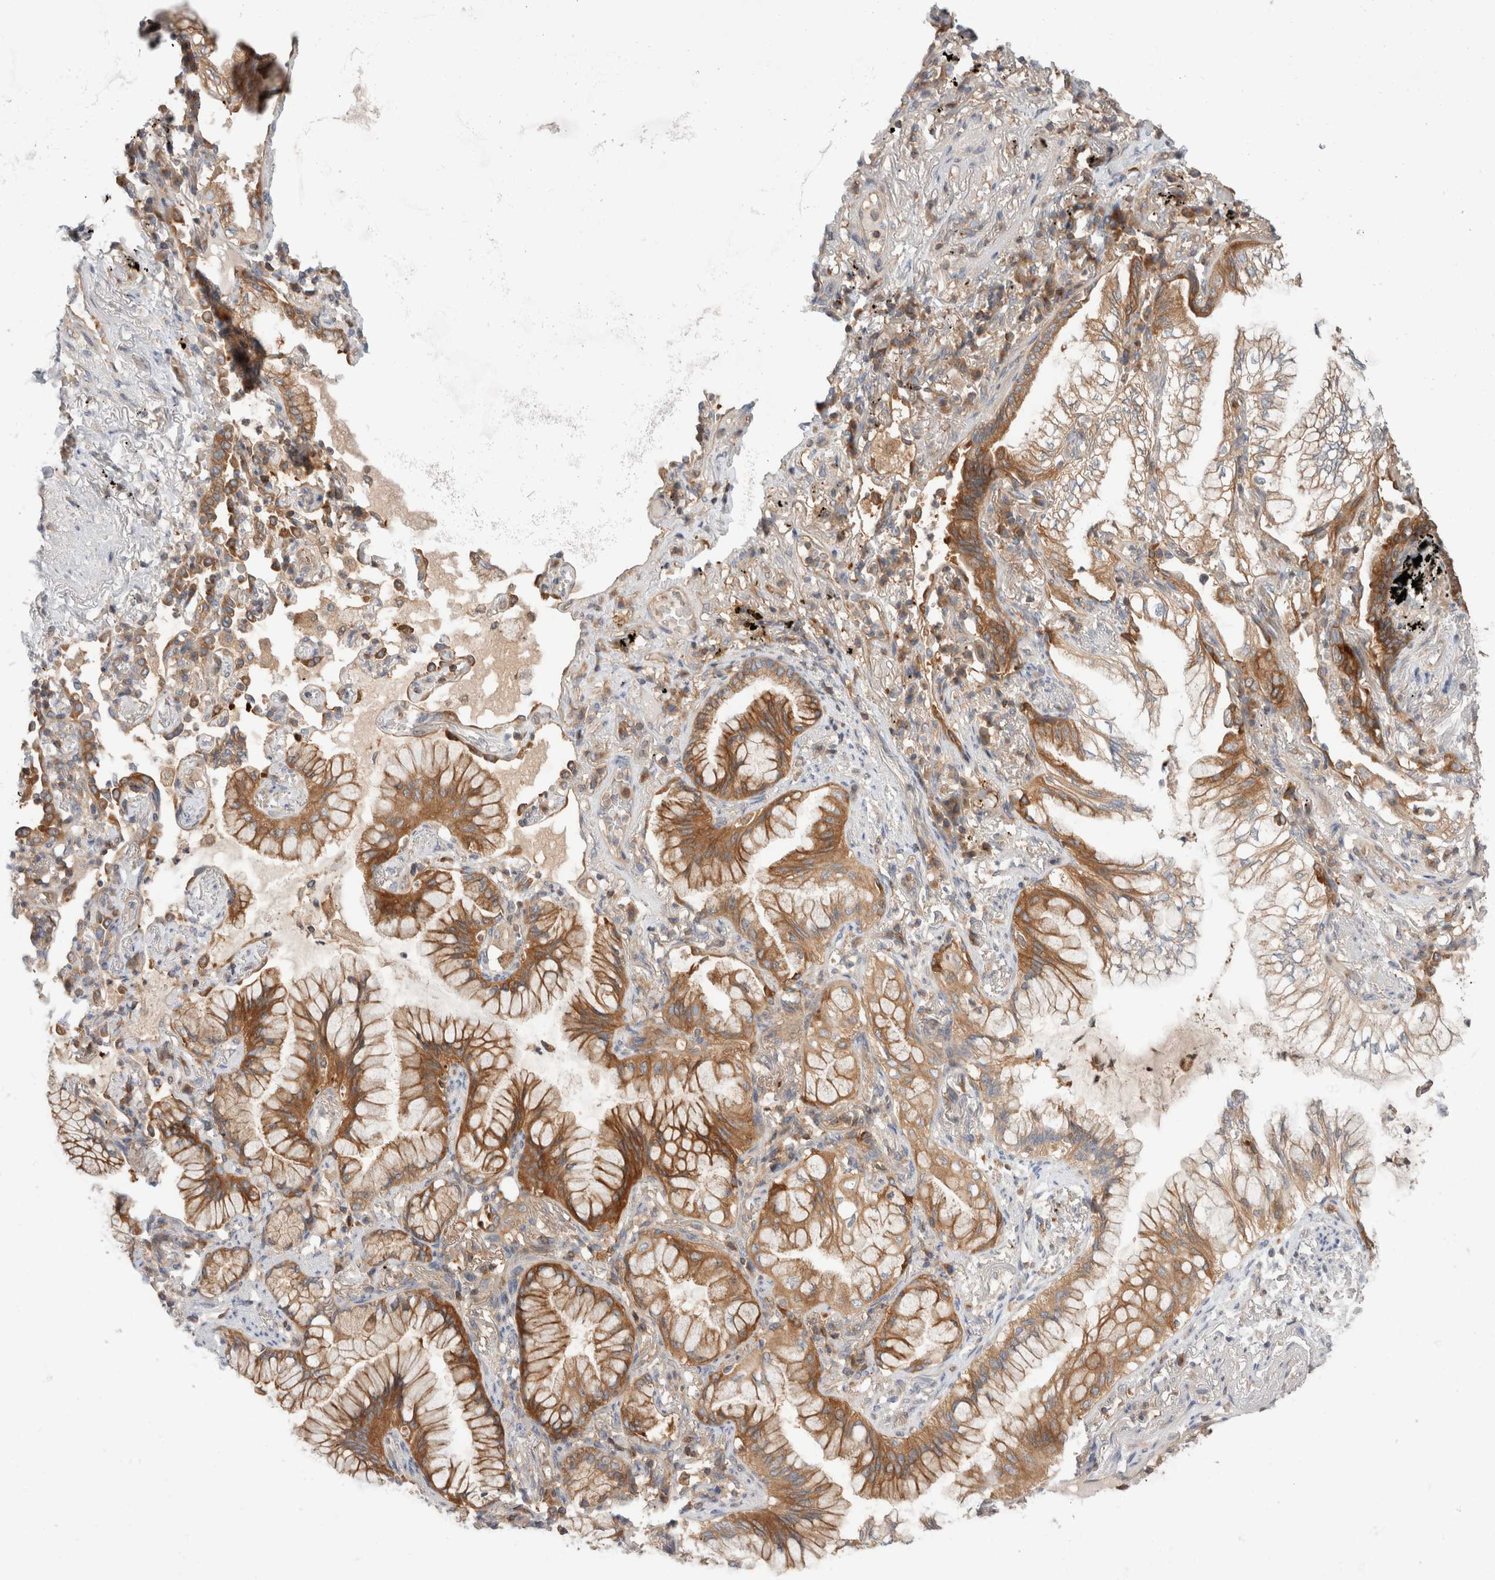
{"staining": {"intensity": "strong", "quantity": ">75%", "location": "cytoplasmic/membranous"}, "tissue": "lung cancer", "cell_type": "Tumor cells", "image_type": "cancer", "snomed": [{"axis": "morphology", "description": "Adenocarcinoma, NOS"}, {"axis": "topography", "description": "Lung"}], "caption": "Protein expression analysis of lung adenocarcinoma reveals strong cytoplasmic/membranous expression in approximately >75% of tumor cells.", "gene": "KLHL14", "patient": {"sex": "female", "age": 70}}